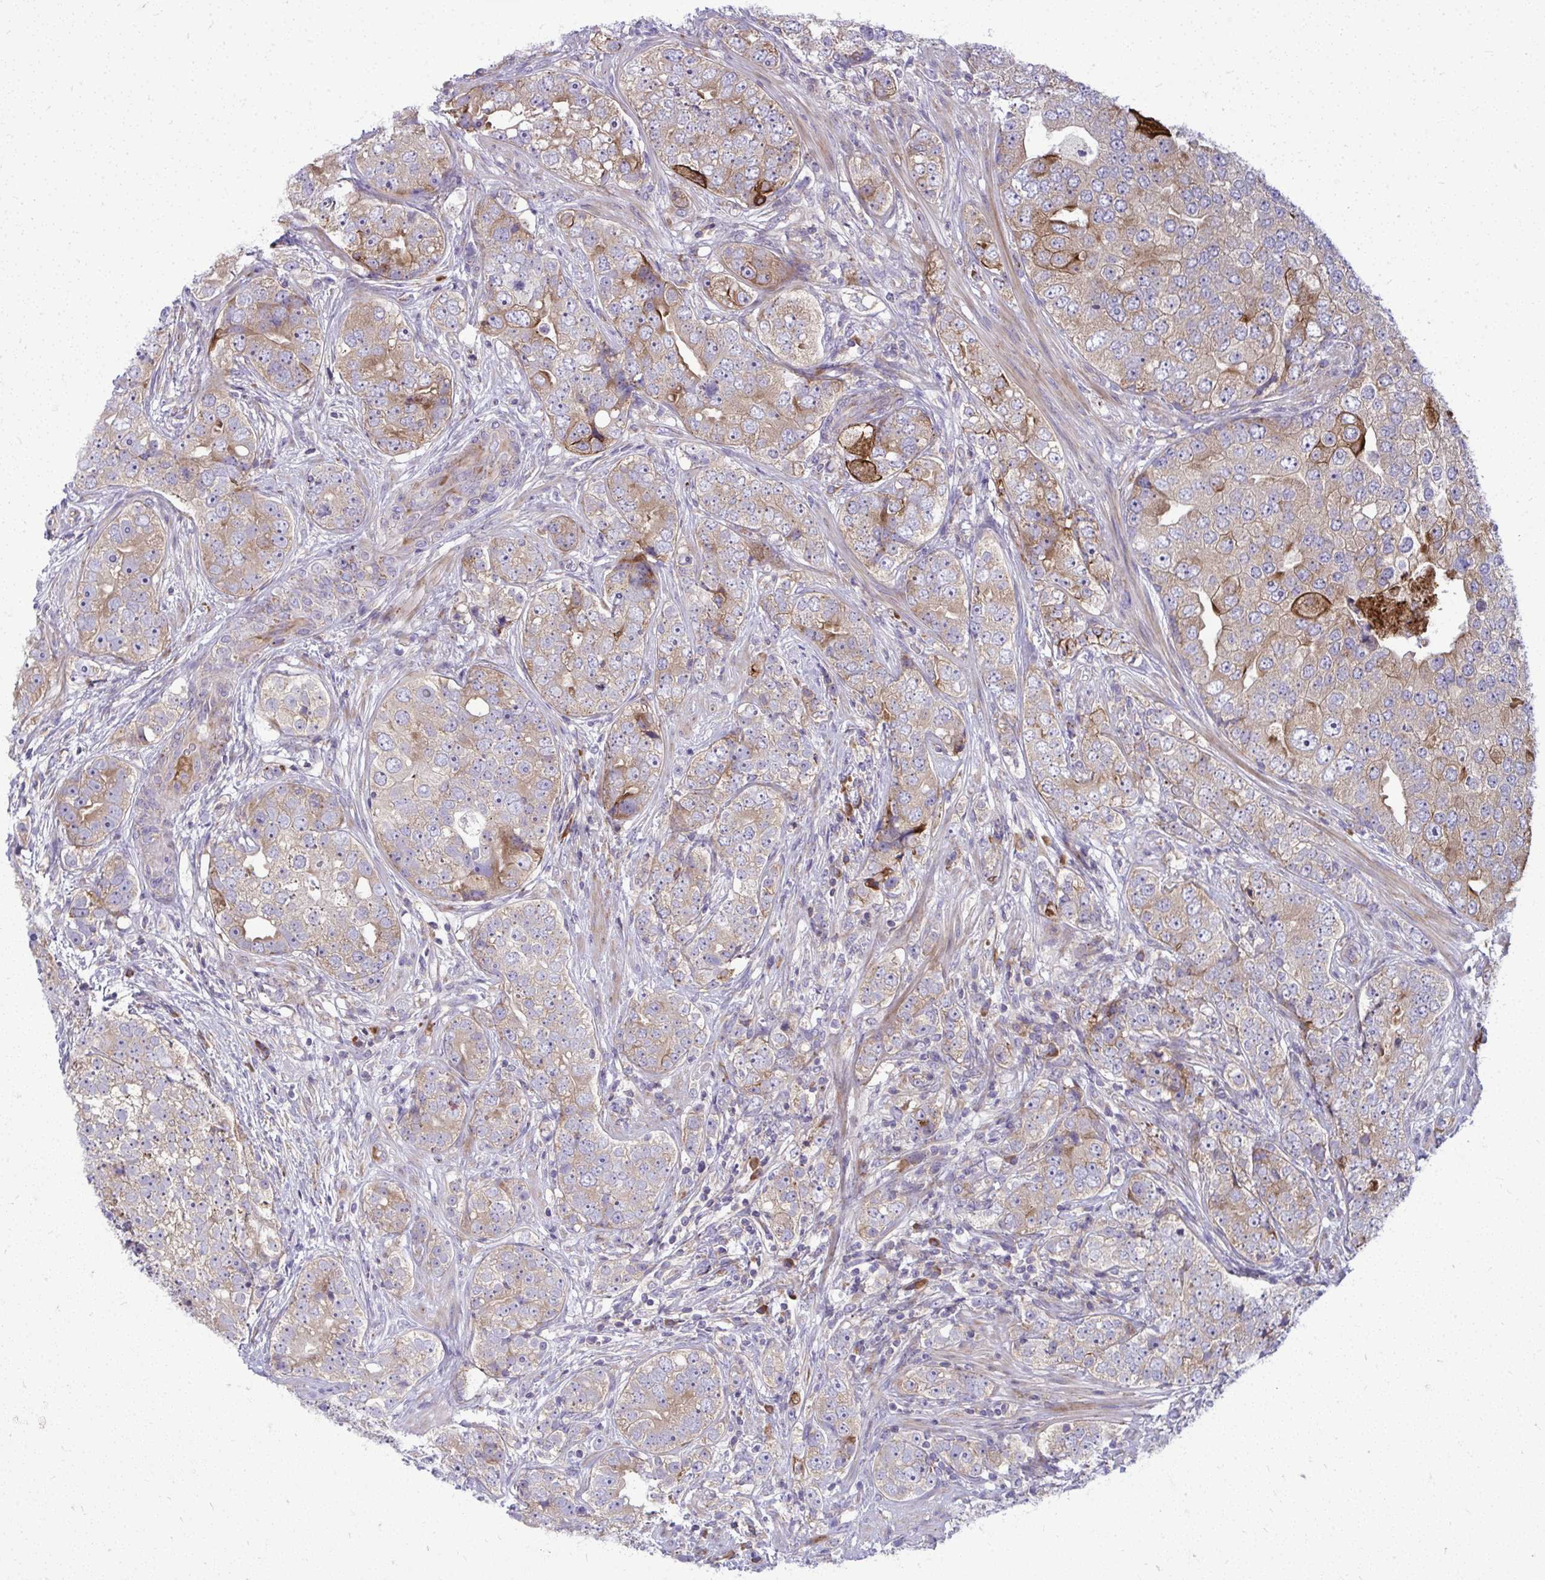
{"staining": {"intensity": "moderate", "quantity": "<25%", "location": "cytoplasmic/membranous"}, "tissue": "prostate cancer", "cell_type": "Tumor cells", "image_type": "cancer", "snomed": [{"axis": "morphology", "description": "Adenocarcinoma, High grade"}, {"axis": "topography", "description": "Prostate"}], "caption": "DAB immunohistochemical staining of high-grade adenocarcinoma (prostate) exhibits moderate cytoplasmic/membranous protein staining in about <25% of tumor cells.", "gene": "GFPT2", "patient": {"sex": "male", "age": 60}}